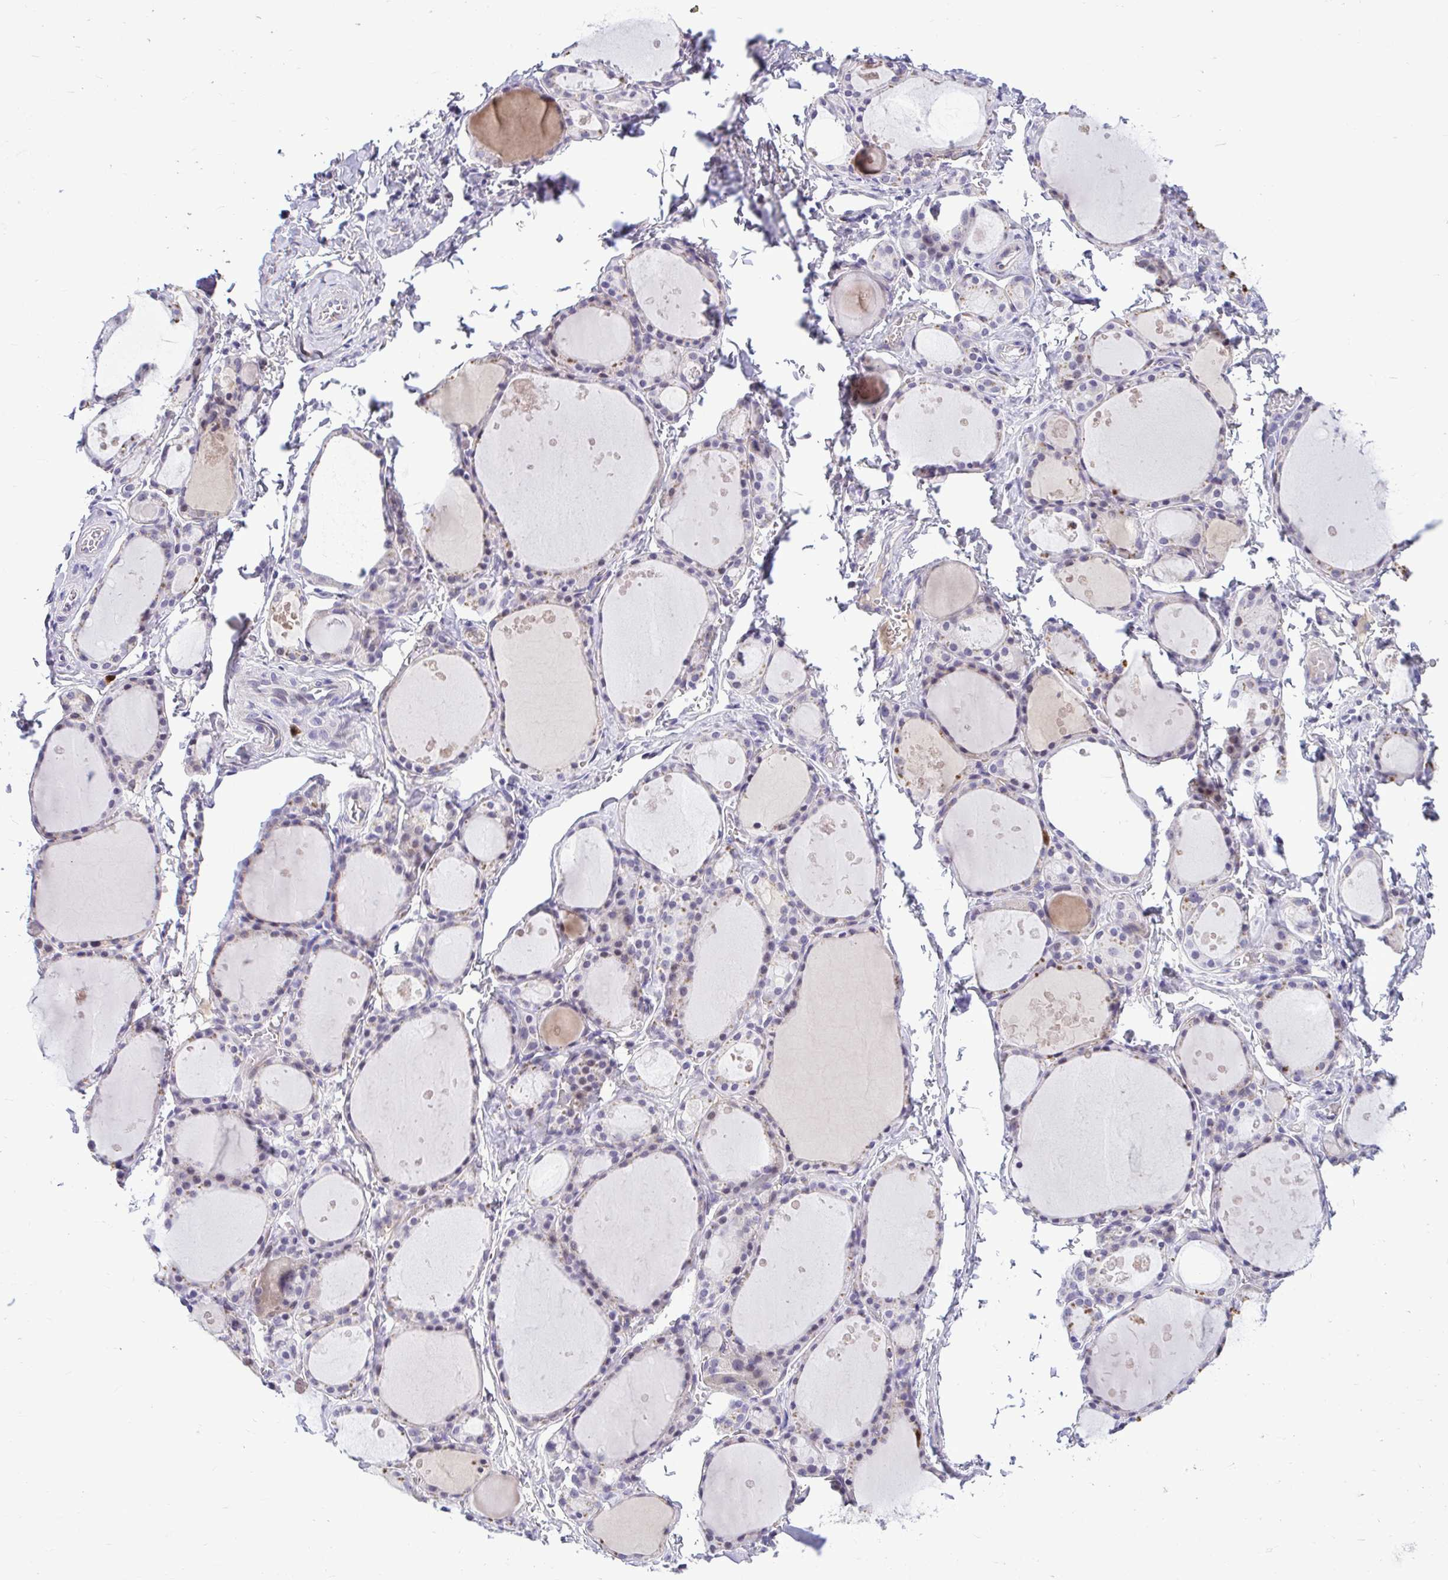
{"staining": {"intensity": "negative", "quantity": "none", "location": "none"}, "tissue": "thyroid gland", "cell_type": "Glandular cells", "image_type": "normal", "snomed": [{"axis": "morphology", "description": "Normal tissue, NOS"}, {"axis": "topography", "description": "Thyroid gland"}], "caption": "IHC image of unremarkable thyroid gland: human thyroid gland stained with DAB (3,3'-diaminobenzidine) demonstrates no significant protein staining in glandular cells.", "gene": "CDC20", "patient": {"sex": "male", "age": 68}}